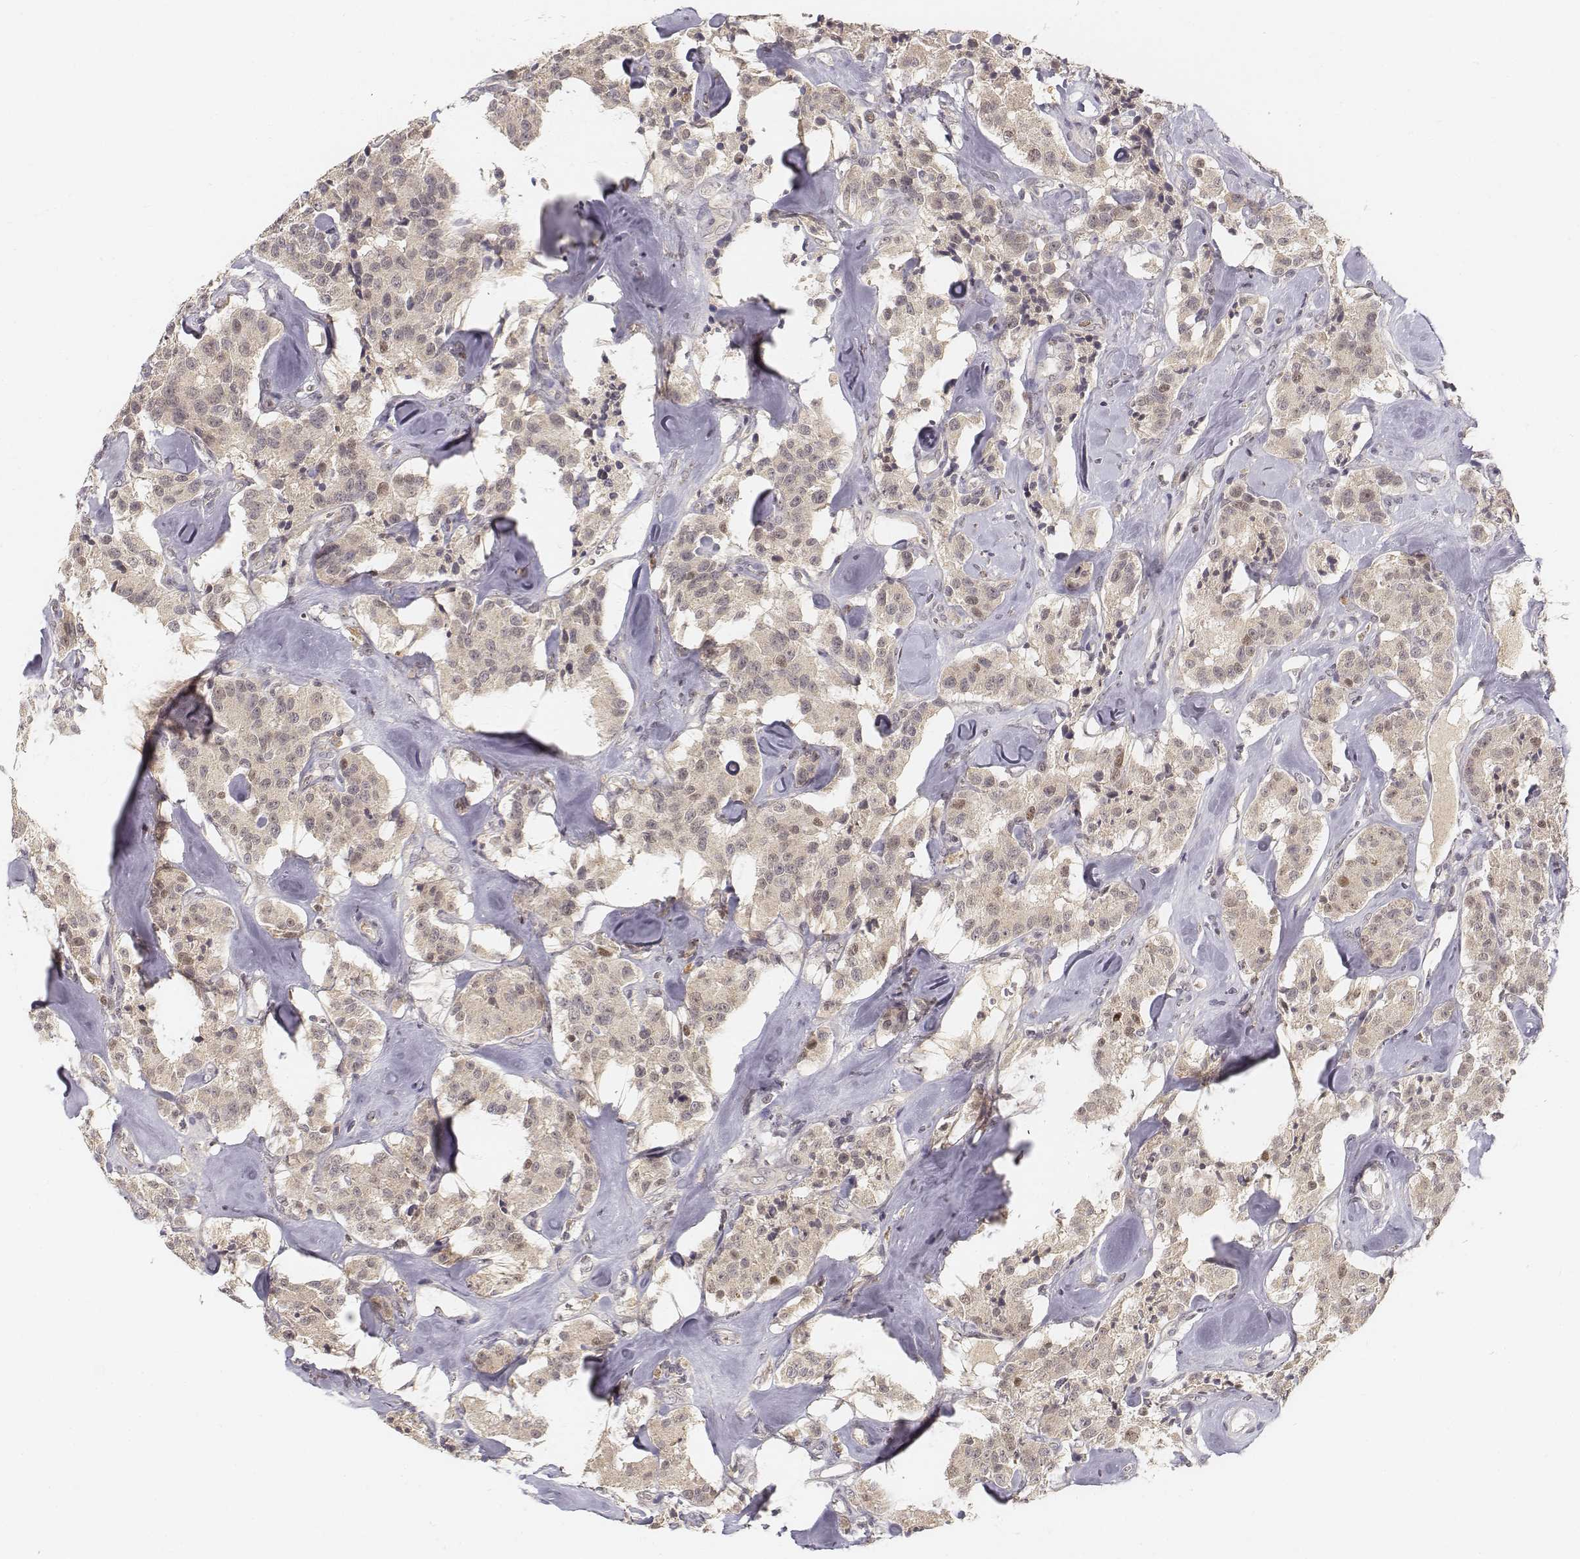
{"staining": {"intensity": "negative", "quantity": "none", "location": "none"}, "tissue": "carcinoid", "cell_type": "Tumor cells", "image_type": "cancer", "snomed": [{"axis": "morphology", "description": "Carcinoid, malignant, NOS"}, {"axis": "topography", "description": "Pancreas"}], "caption": "This is an IHC photomicrograph of human carcinoid (malignant). There is no staining in tumor cells.", "gene": "FANCD2", "patient": {"sex": "male", "age": 41}}